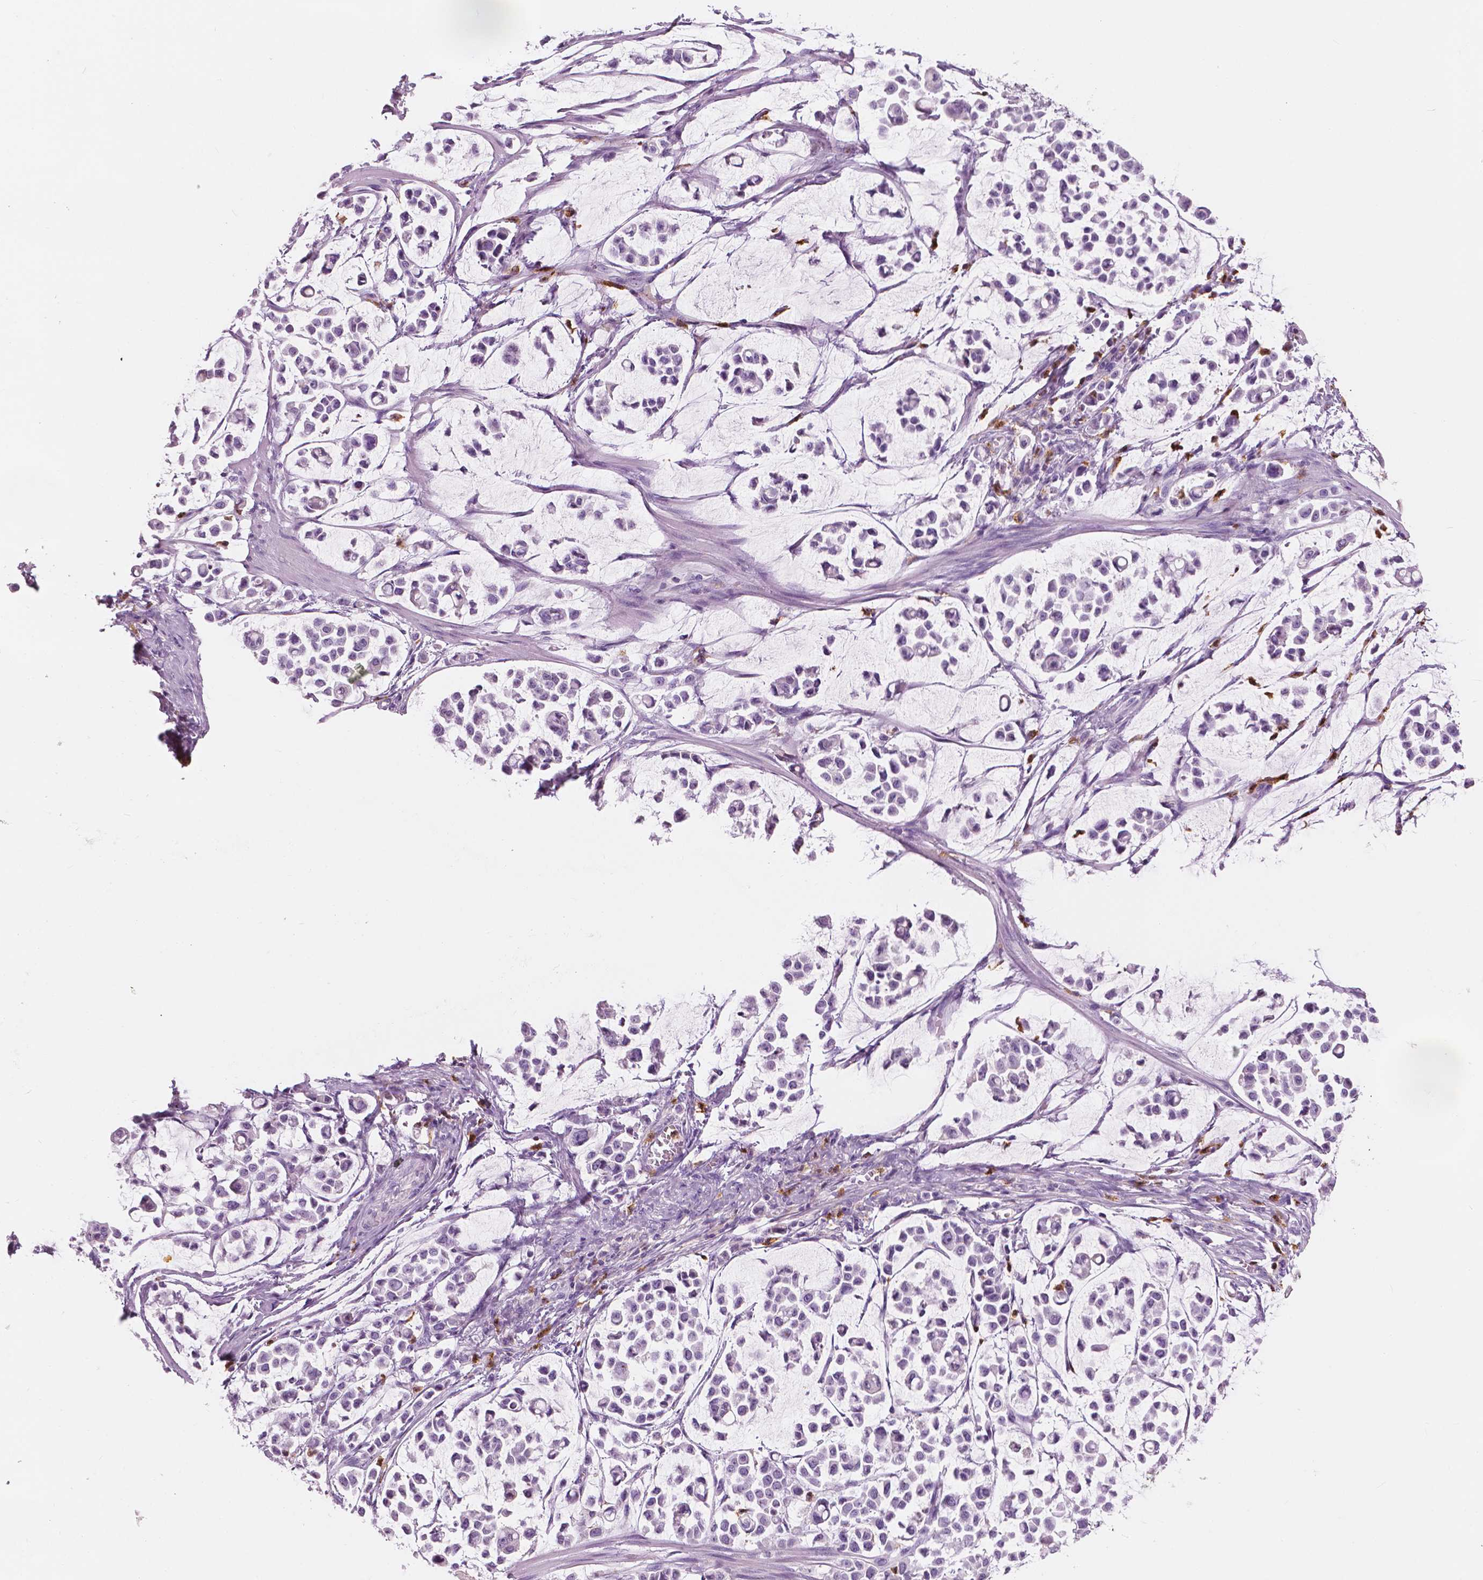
{"staining": {"intensity": "negative", "quantity": "none", "location": "none"}, "tissue": "stomach cancer", "cell_type": "Tumor cells", "image_type": "cancer", "snomed": [{"axis": "morphology", "description": "Adenocarcinoma, NOS"}, {"axis": "topography", "description": "Stomach"}], "caption": "The photomicrograph demonstrates no significant expression in tumor cells of adenocarcinoma (stomach).", "gene": "CXCR2", "patient": {"sex": "male", "age": 82}}